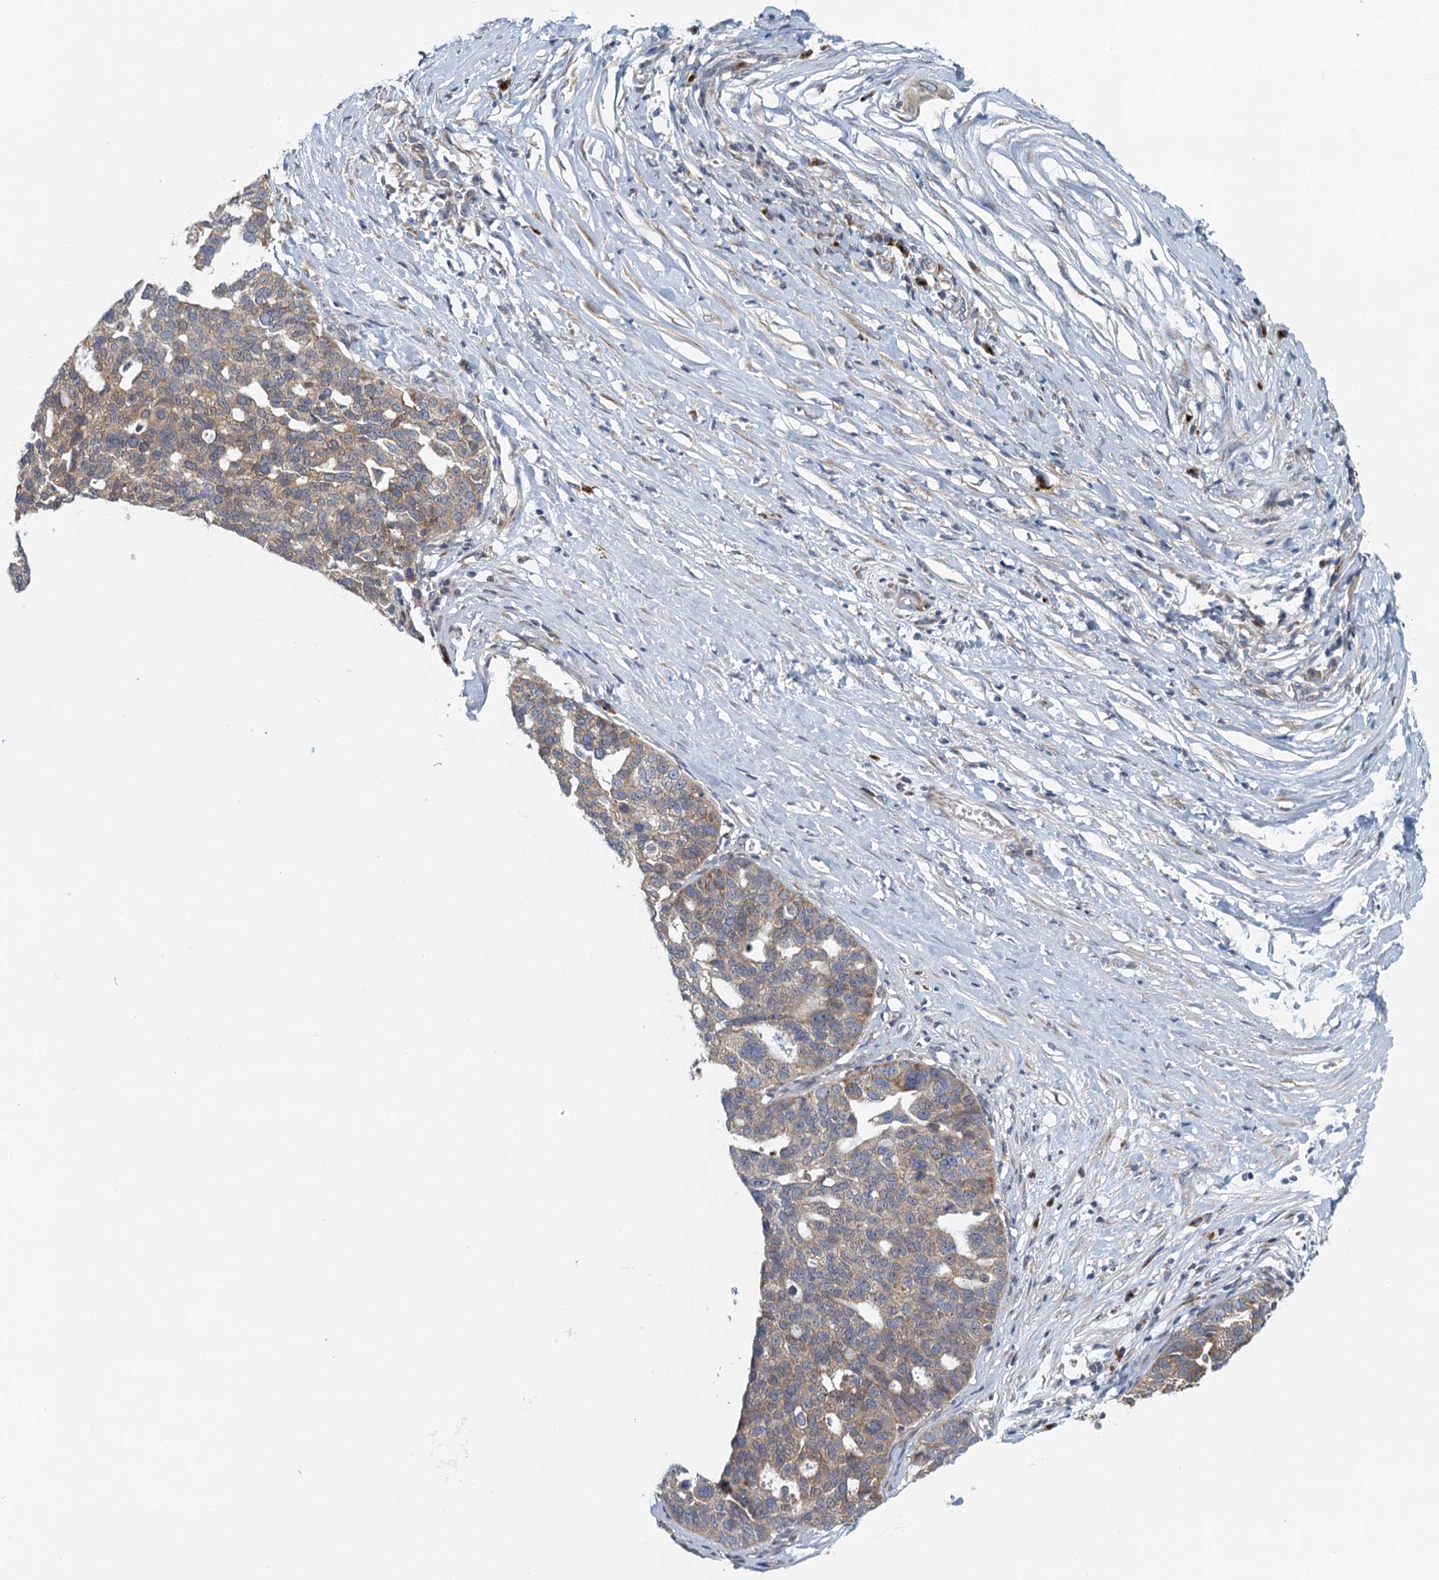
{"staining": {"intensity": "weak", "quantity": ">75%", "location": "cytoplasmic/membranous"}, "tissue": "ovarian cancer", "cell_type": "Tumor cells", "image_type": "cancer", "snomed": [{"axis": "morphology", "description": "Cystadenocarcinoma, serous, NOS"}, {"axis": "topography", "description": "Ovary"}], "caption": "A micrograph of ovarian cancer (serous cystadenocarcinoma) stained for a protein reveals weak cytoplasmic/membranous brown staining in tumor cells.", "gene": "ALG2", "patient": {"sex": "female", "age": 59}}